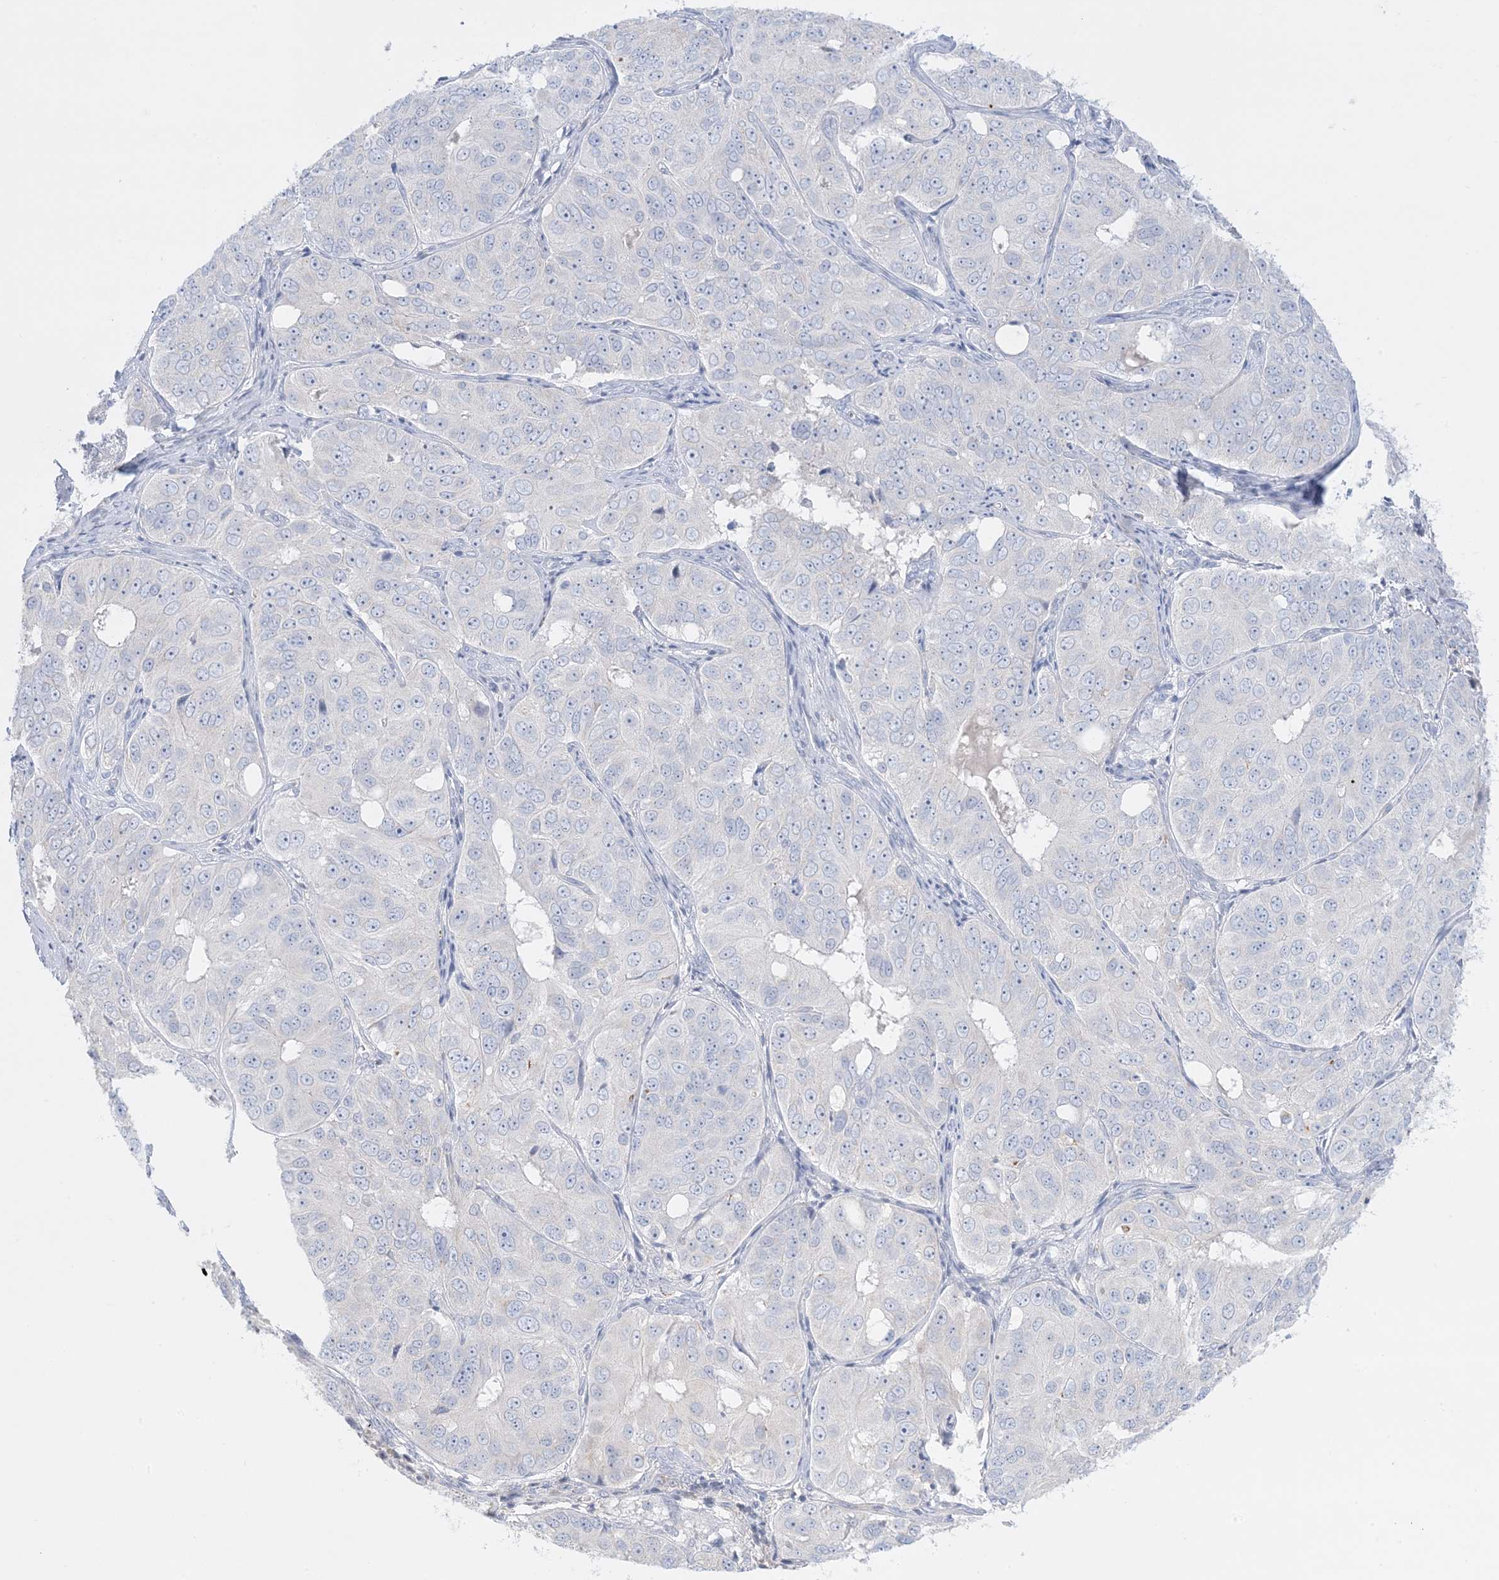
{"staining": {"intensity": "negative", "quantity": "none", "location": "none"}, "tissue": "ovarian cancer", "cell_type": "Tumor cells", "image_type": "cancer", "snomed": [{"axis": "morphology", "description": "Carcinoma, endometroid"}, {"axis": "topography", "description": "Ovary"}], "caption": "Immunohistochemistry image of neoplastic tissue: ovarian cancer stained with DAB (3,3'-diaminobenzidine) exhibits no significant protein expression in tumor cells.", "gene": "KCTD6", "patient": {"sex": "female", "age": 51}}